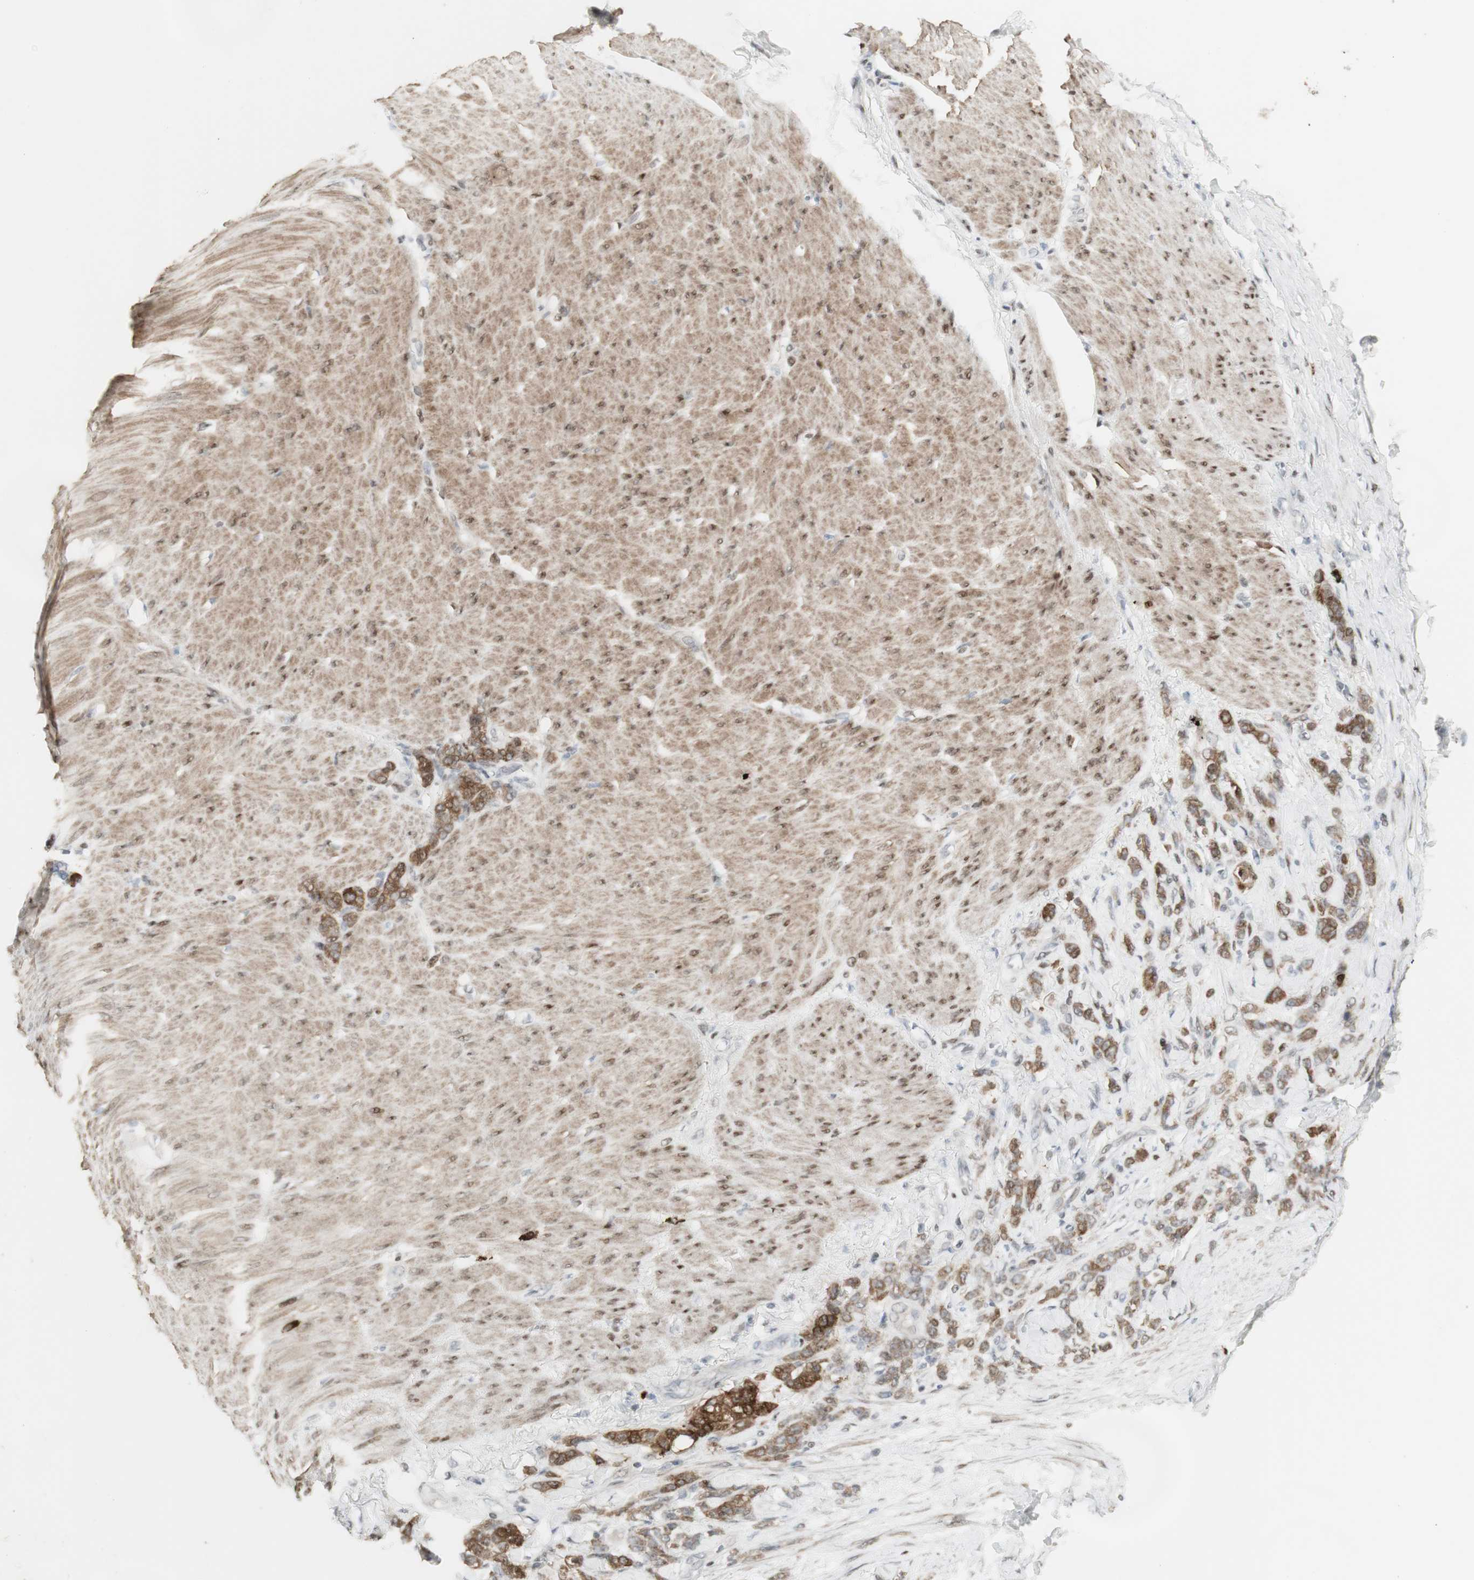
{"staining": {"intensity": "strong", "quantity": ">75%", "location": "cytoplasmic/membranous"}, "tissue": "stomach cancer", "cell_type": "Tumor cells", "image_type": "cancer", "snomed": [{"axis": "morphology", "description": "Adenocarcinoma, NOS"}, {"axis": "topography", "description": "Stomach"}], "caption": "Immunohistochemistry image of human stomach cancer stained for a protein (brown), which reveals high levels of strong cytoplasmic/membranous expression in about >75% of tumor cells.", "gene": "C1orf116", "patient": {"sex": "male", "age": 82}}